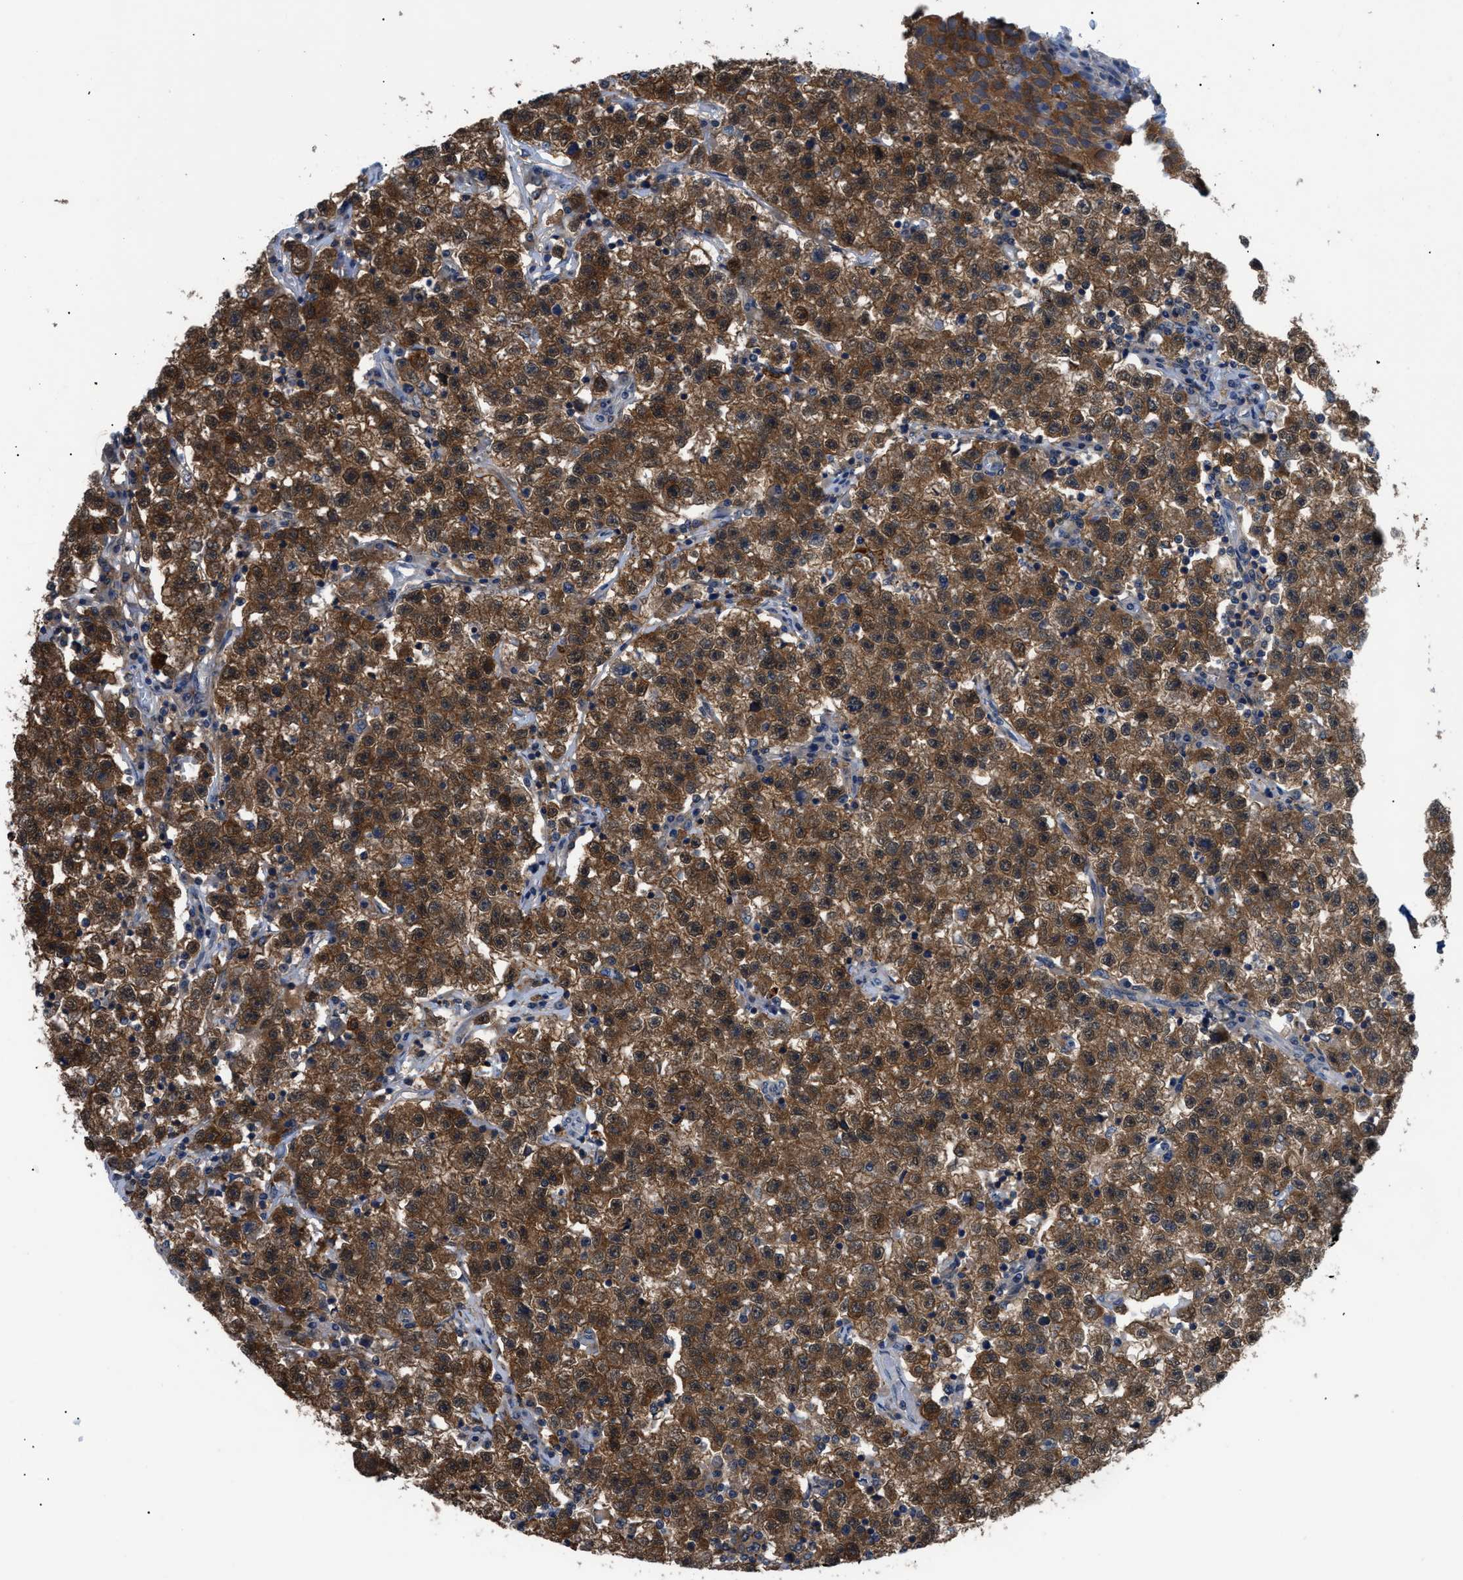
{"staining": {"intensity": "strong", "quantity": ">75%", "location": "cytoplasmic/membranous"}, "tissue": "testis cancer", "cell_type": "Tumor cells", "image_type": "cancer", "snomed": [{"axis": "morphology", "description": "Seminoma, NOS"}, {"axis": "topography", "description": "Testis"}], "caption": "Tumor cells exhibit high levels of strong cytoplasmic/membranous positivity in about >75% of cells in seminoma (testis). Using DAB (3,3'-diaminobenzidine) (brown) and hematoxylin (blue) stains, captured at high magnification using brightfield microscopy.", "gene": "TMEM45B", "patient": {"sex": "male", "age": 22}}